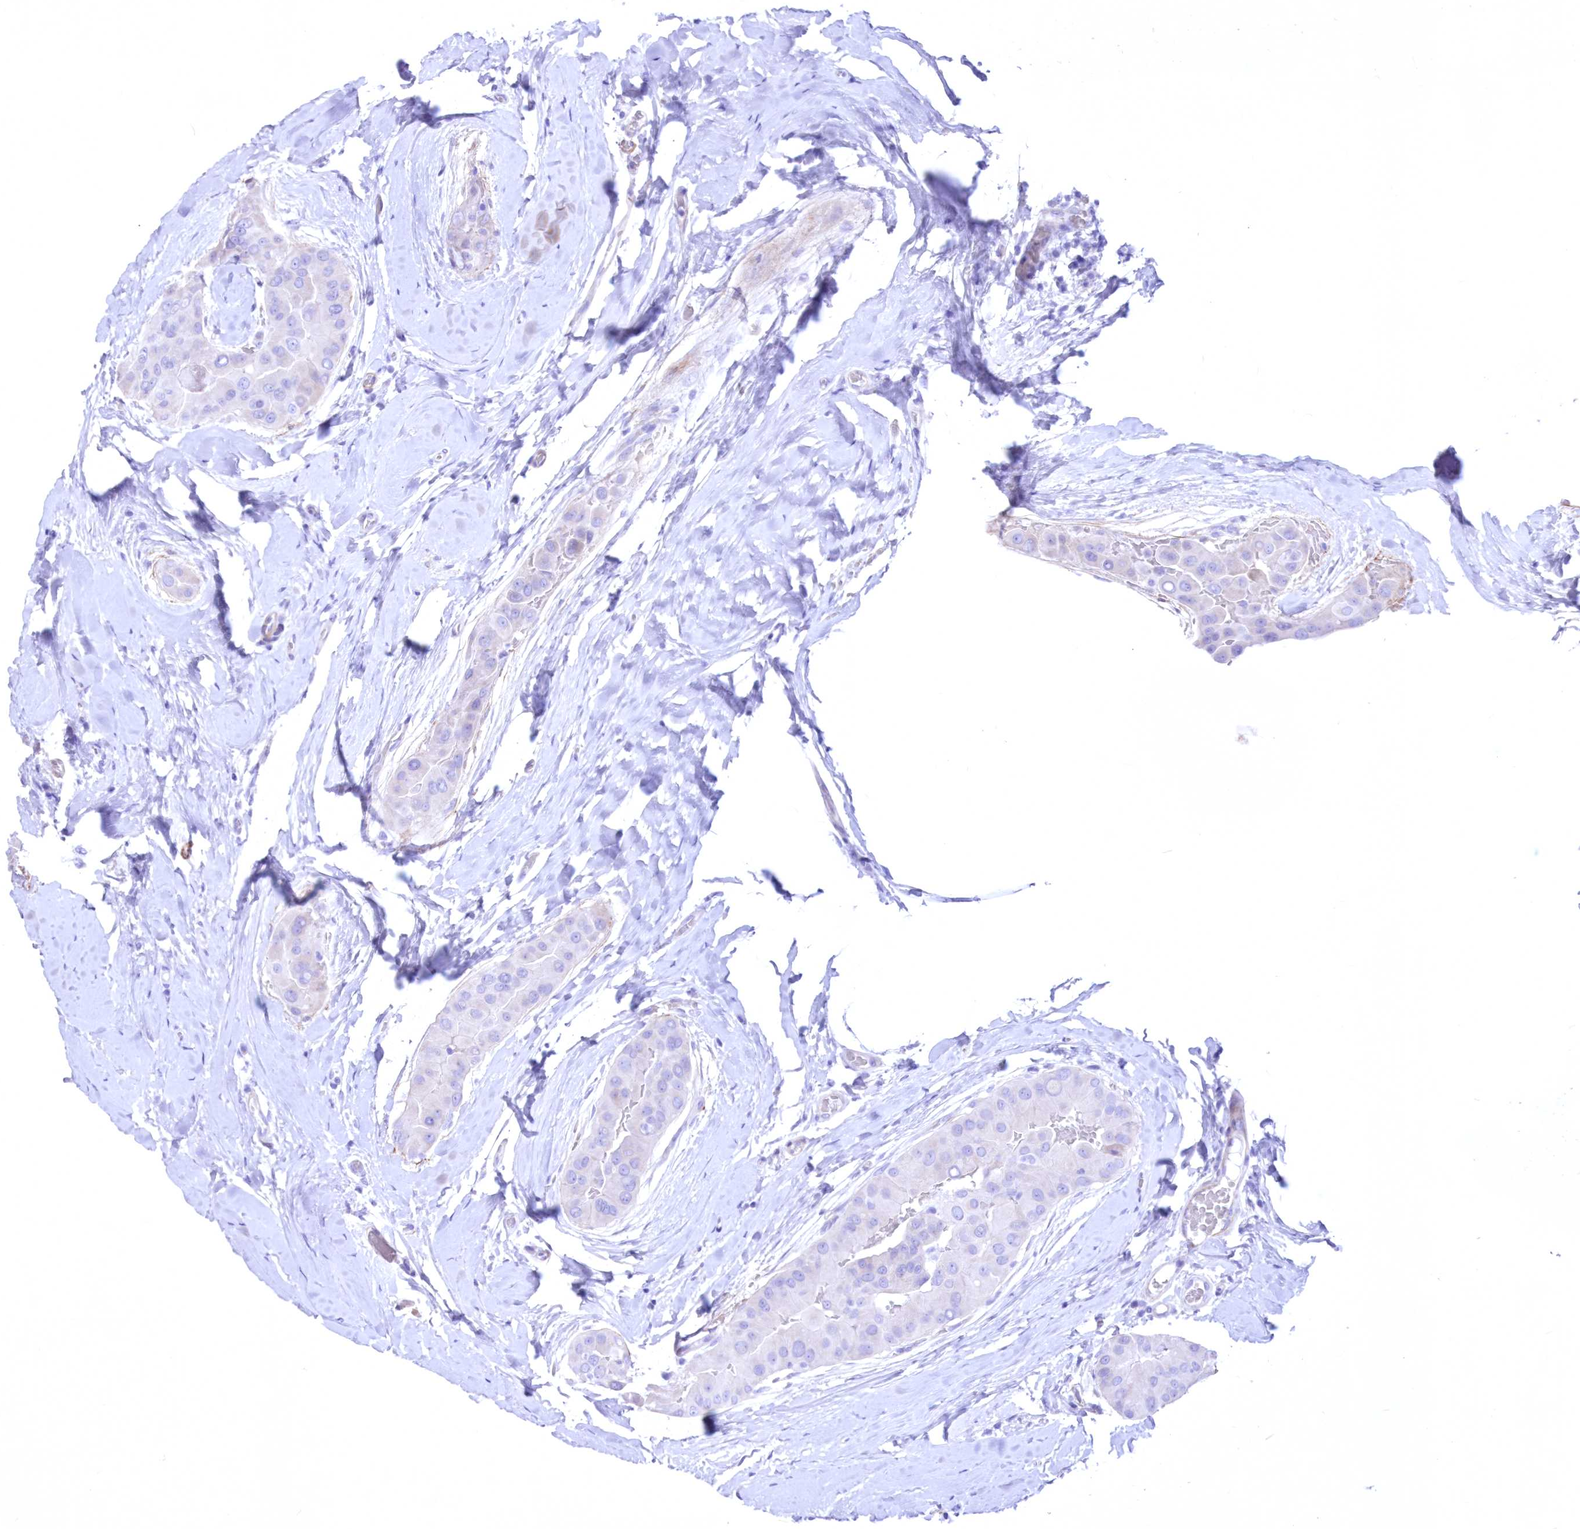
{"staining": {"intensity": "negative", "quantity": "none", "location": "none"}, "tissue": "thyroid cancer", "cell_type": "Tumor cells", "image_type": "cancer", "snomed": [{"axis": "morphology", "description": "Papillary adenocarcinoma, NOS"}, {"axis": "topography", "description": "Thyroid gland"}], "caption": "This image is of papillary adenocarcinoma (thyroid) stained with immunohistochemistry to label a protein in brown with the nuclei are counter-stained blue. There is no staining in tumor cells.", "gene": "WDR74", "patient": {"sex": "male", "age": 33}}